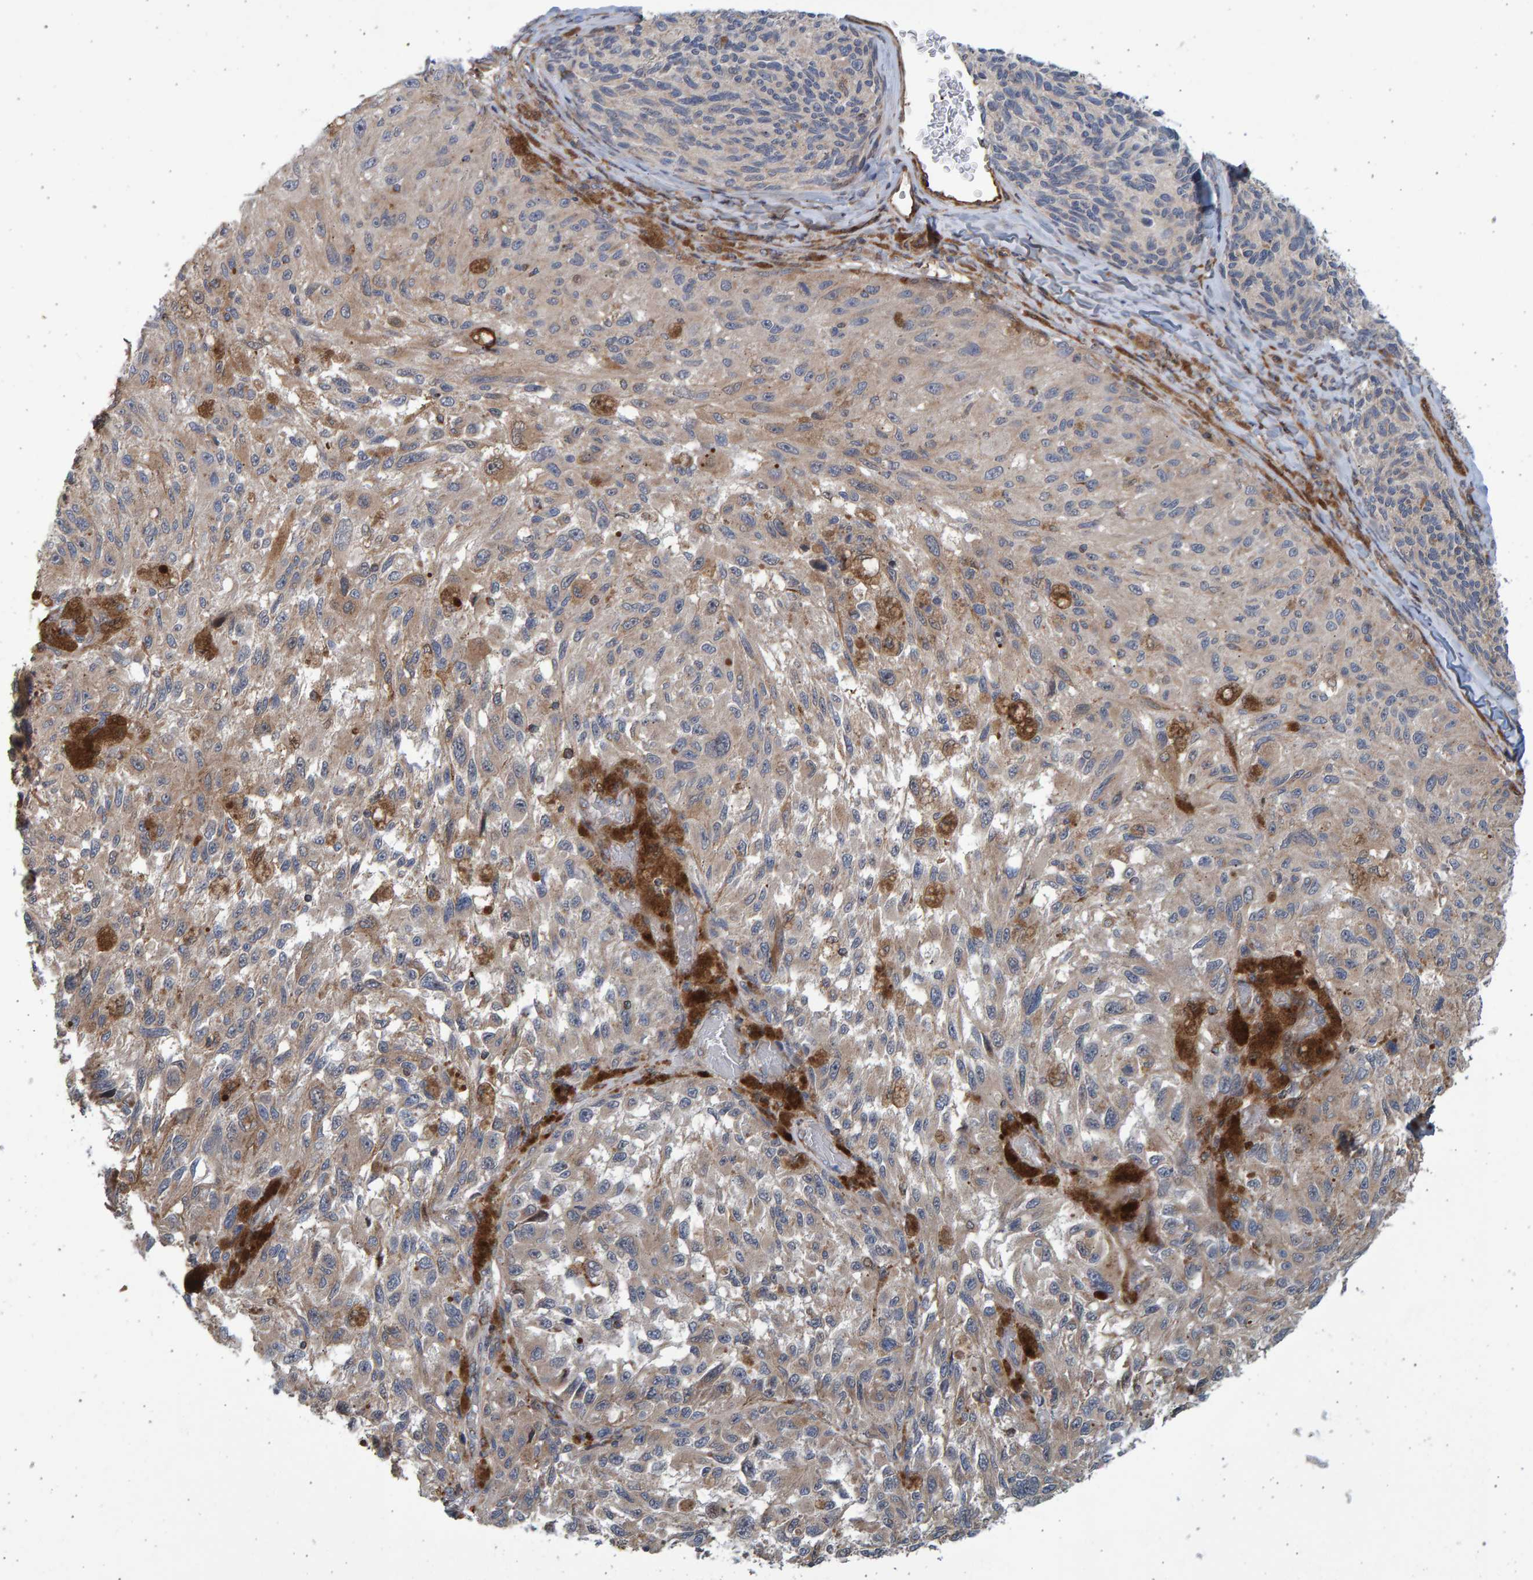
{"staining": {"intensity": "weak", "quantity": ">75%", "location": "cytoplasmic/membranous"}, "tissue": "melanoma", "cell_type": "Tumor cells", "image_type": "cancer", "snomed": [{"axis": "morphology", "description": "Malignant melanoma, NOS"}, {"axis": "topography", "description": "Skin"}], "caption": "Immunohistochemistry (DAB (3,3'-diaminobenzidine)) staining of human malignant melanoma exhibits weak cytoplasmic/membranous protein expression in approximately >75% of tumor cells.", "gene": "LRBA", "patient": {"sex": "female", "age": 73}}